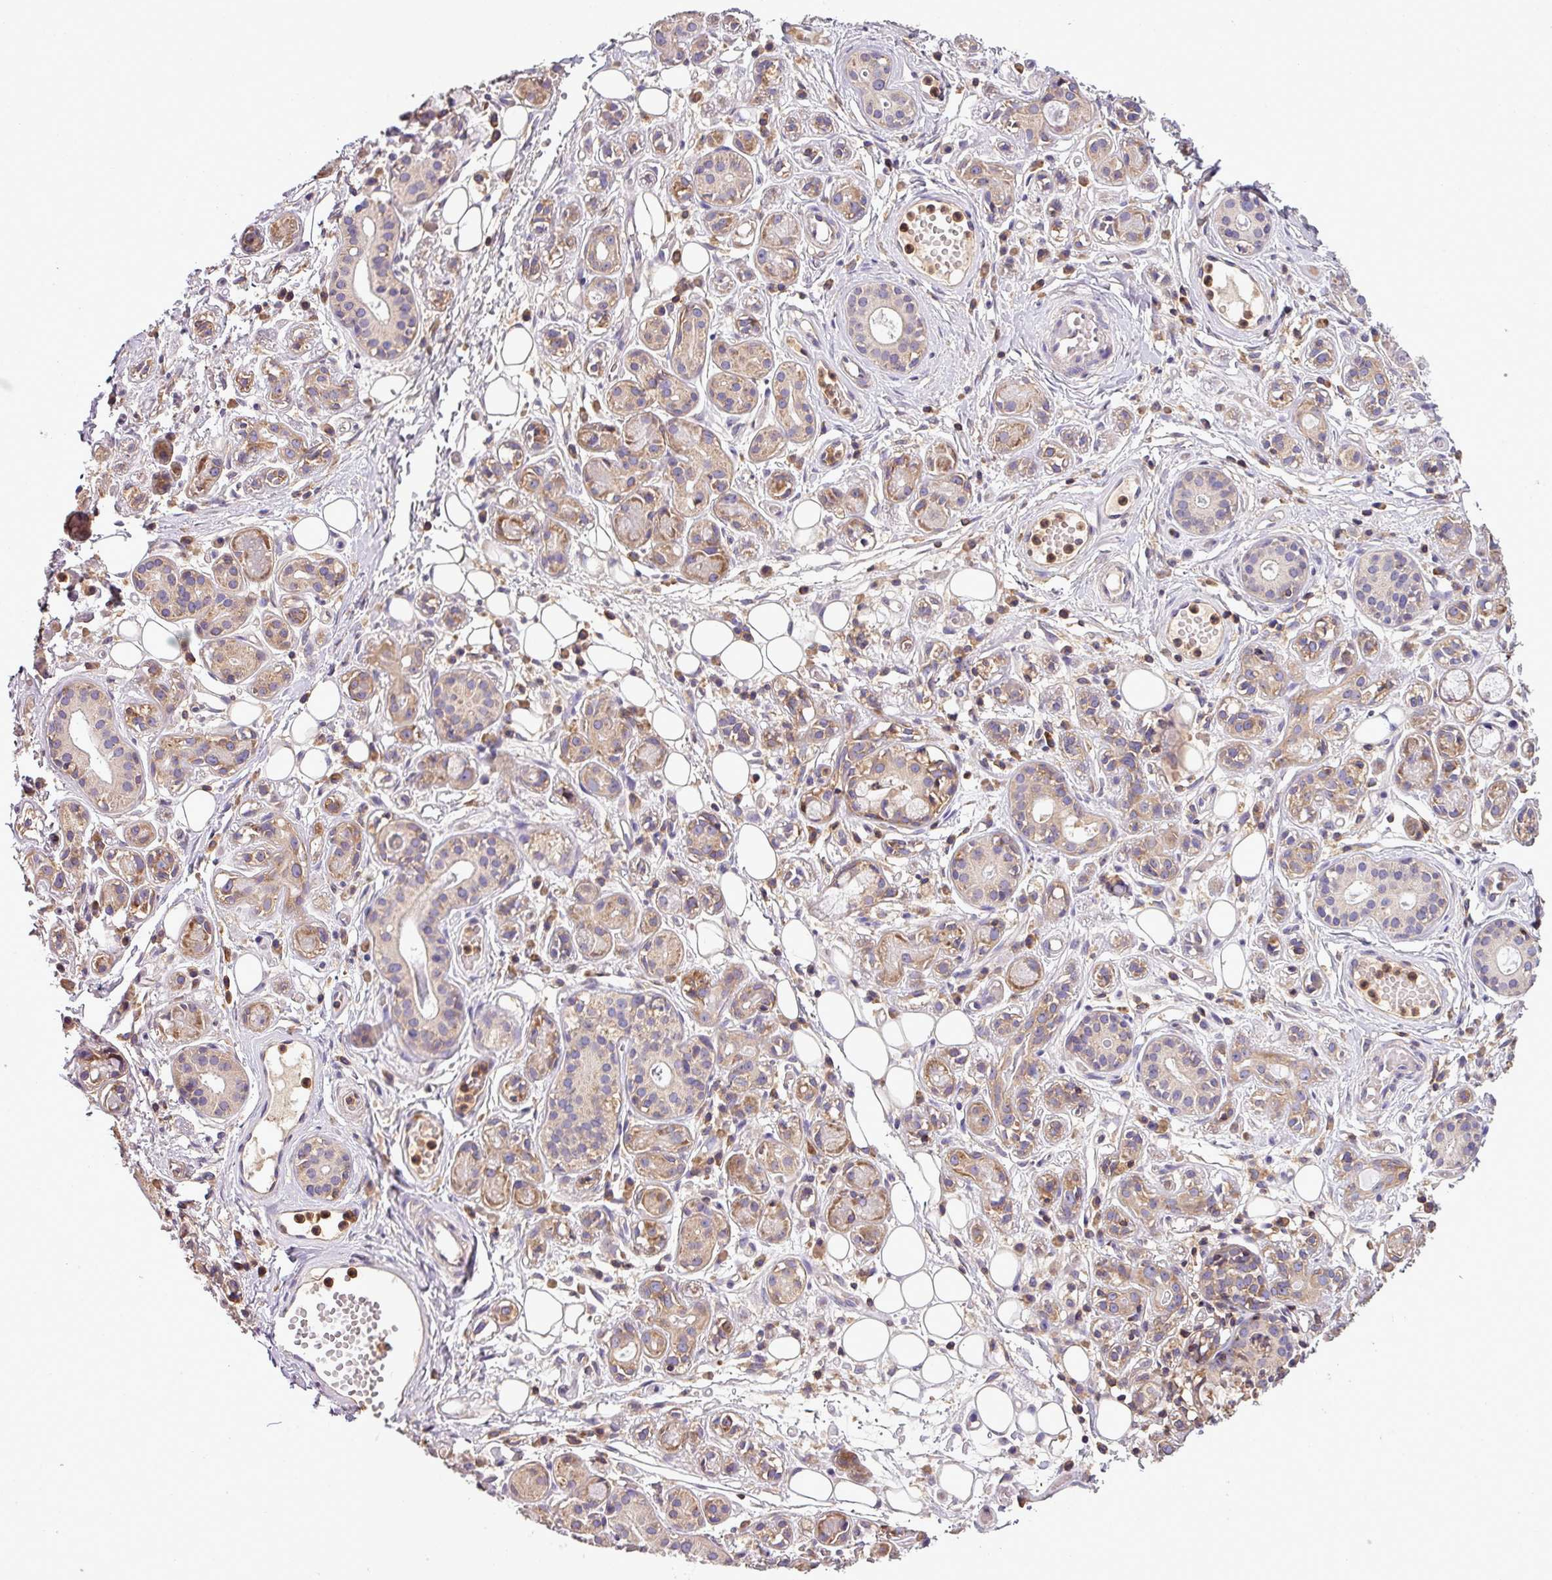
{"staining": {"intensity": "moderate", "quantity": ">75%", "location": "cytoplasmic/membranous"}, "tissue": "salivary gland", "cell_type": "Glandular cells", "image_type": "normal", "snomed": [{"axis": "morphology", "description": "Normal tissue, NOS"}, {"axis": "topography", "description": "Salivary gland"}], "caption": "Moderate cytoplasmic/membranous positivity is identified in approximately >75% of glandular cells in normal salivary gland. (DAB IHC, brown staining for protein, blue staining for nuclei).", "gene": "LRRC74B", "patient": {"sex": "male", "age": 54}}